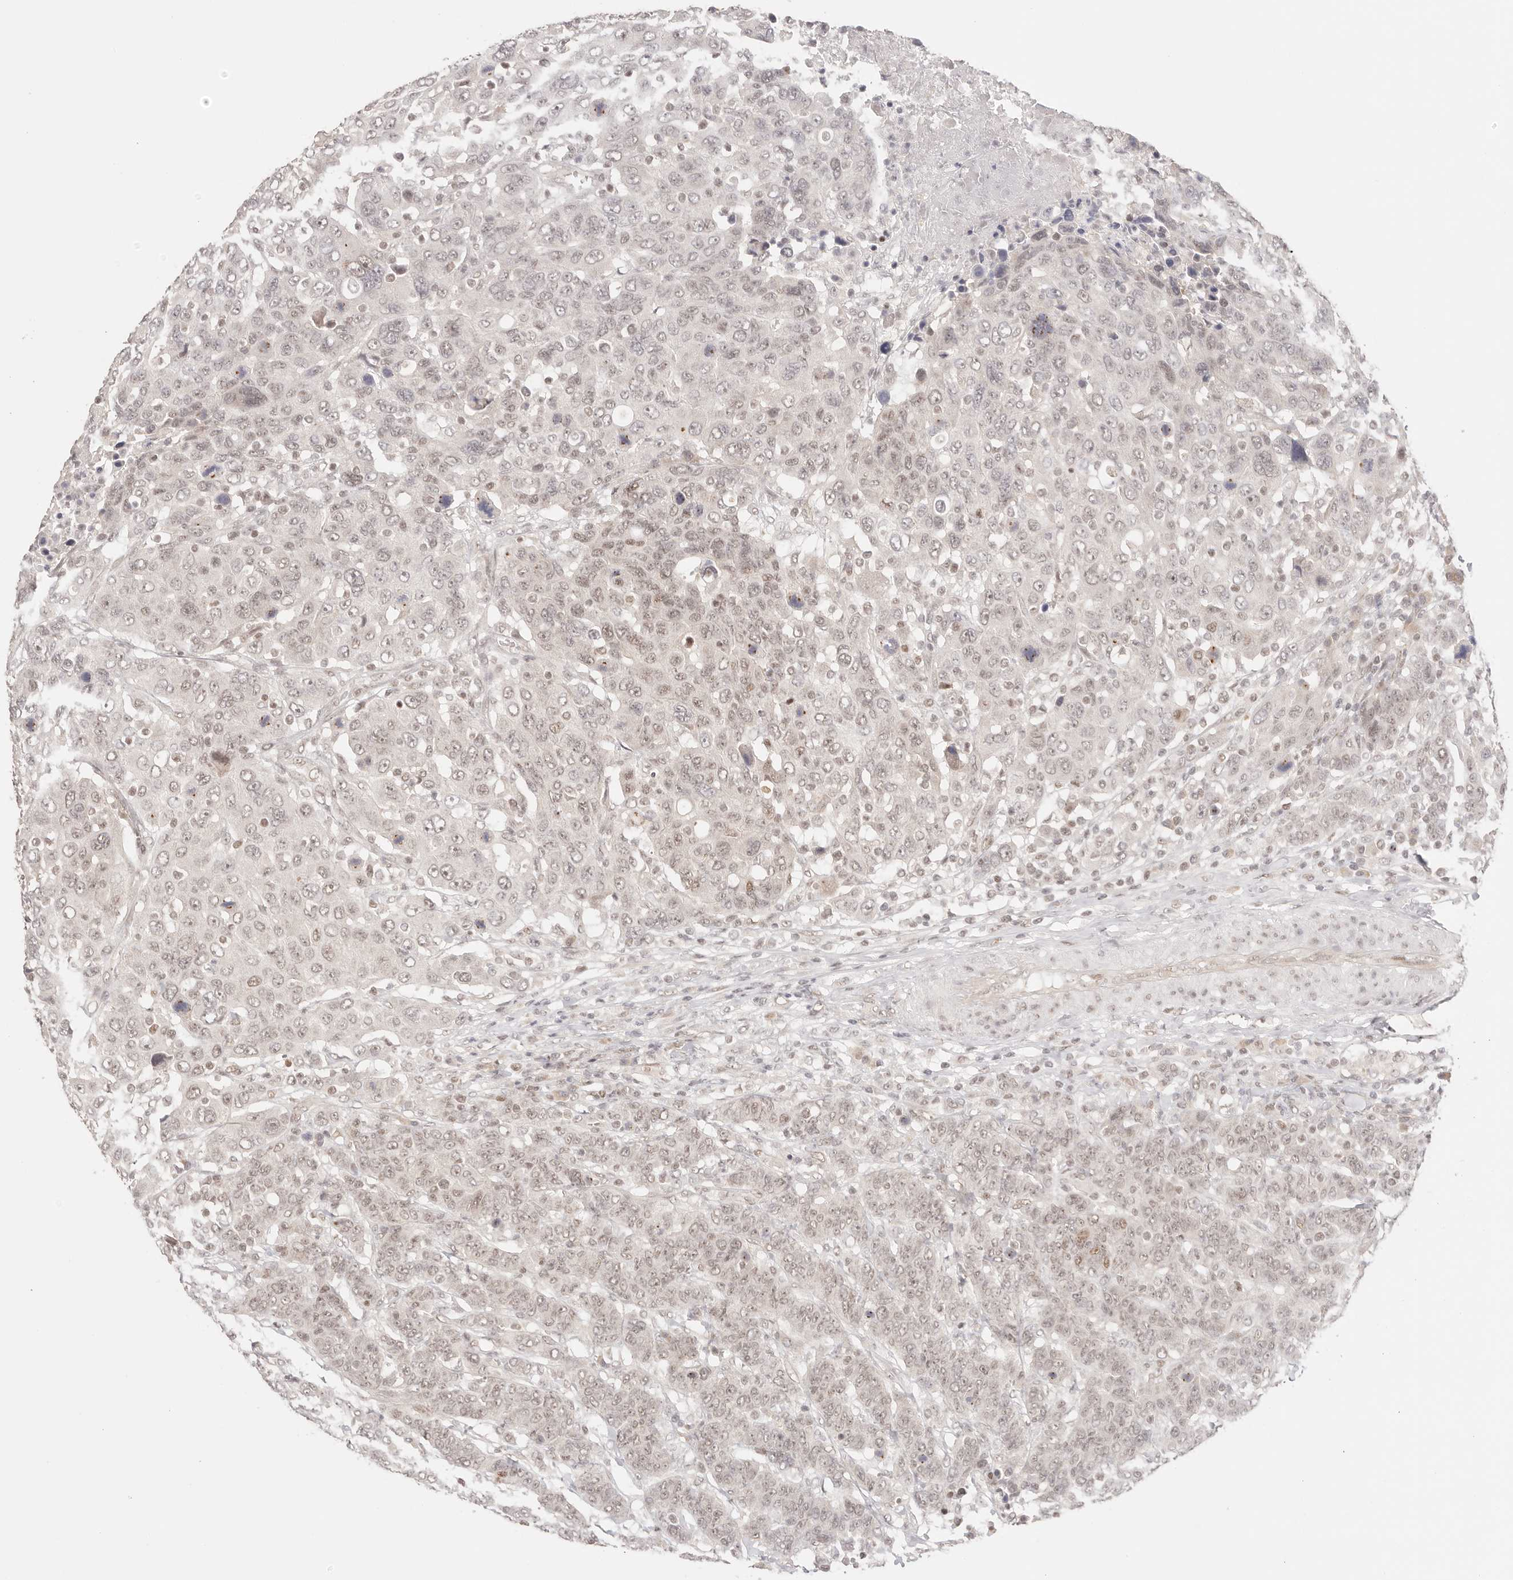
{"staining": {"intensity": "weak", "quantity": ">75%", "location": "nuclear"}, "tissue": "breast cancer", "cell_type": "Tumor cells", "image_type": "cancer", "snomed": [{"axis": "morphology", "description": "Duct carcinoma"}, {"axis": "topography", "description": "Breast"}], "caption": "Immunohistochemistry (IHC) (DAB) staining of breast cancer (invasive ductal carcinoma) reveals weak nuclear protein positivity in approximately >75% of tumor cells. (brown staining indicates protein expression, while blue staining denotes nuclei).", "gene": "RFC3", "patient": {"sex": "female", "age": 37}}